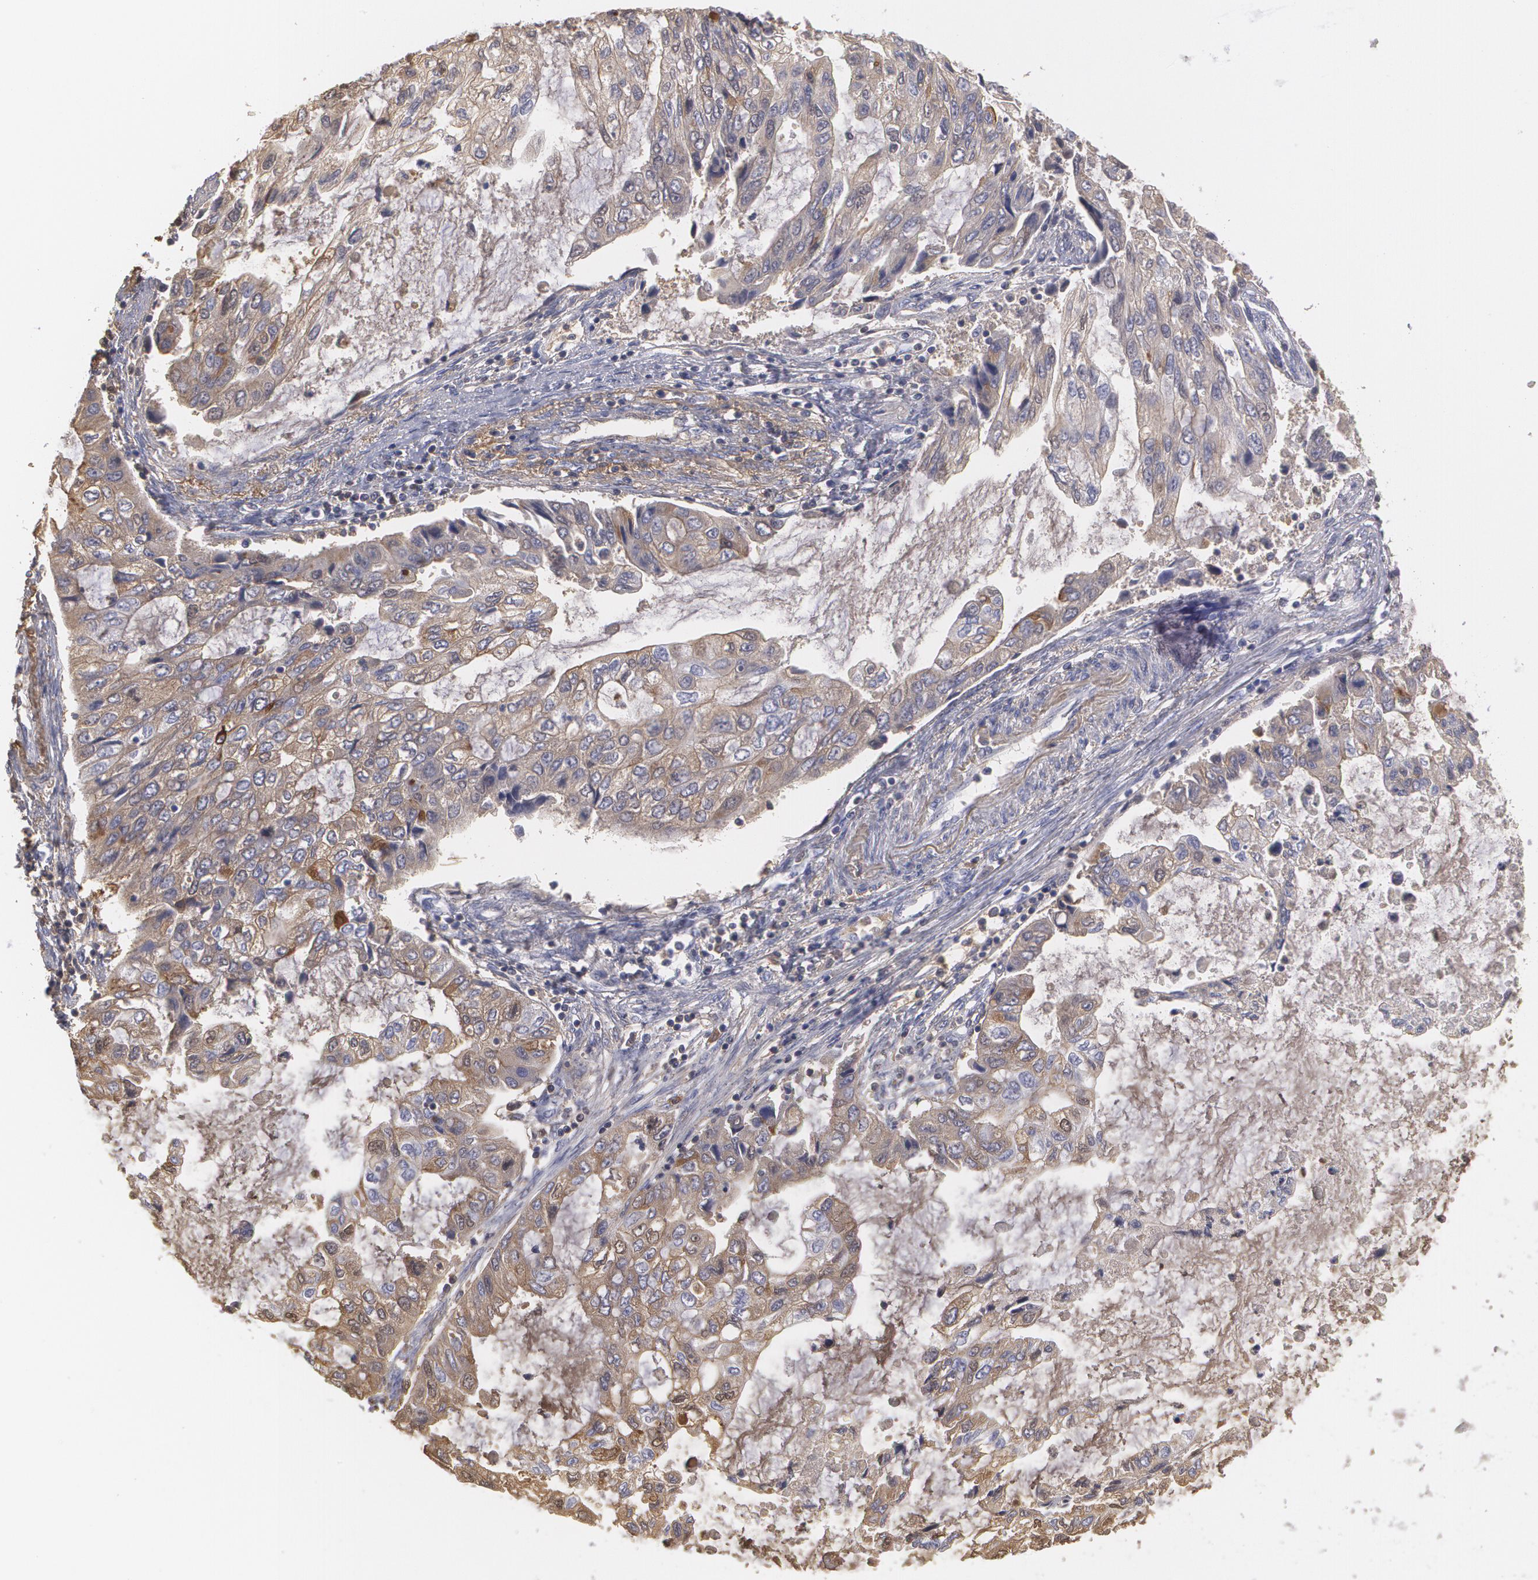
{"staining": {"intensity": "moderate", "quantity": "25%-75%", "location": "cytoplasmic/membranous"}, "tissue": "stomach cancer", "cell_type": "Tumor cells", "image_type": "cancer", "snomed": [{"axis": "morphology", "description": "Adenocarcinoma, NOS"}, {"axis": "topography", "description": "Stomach, upper"}], "caption": "A brown stain shows moderate cytoplasmic/membranous expression of a protein in stomach adenocarcinoma tumor cells. The staining was performed using DAB, with brown indicating positive protein expression. Nuclei are stained blue with hematoxylin.", "gene": "SERPINA1", "patient": {"sex": "female", "age": 52}}